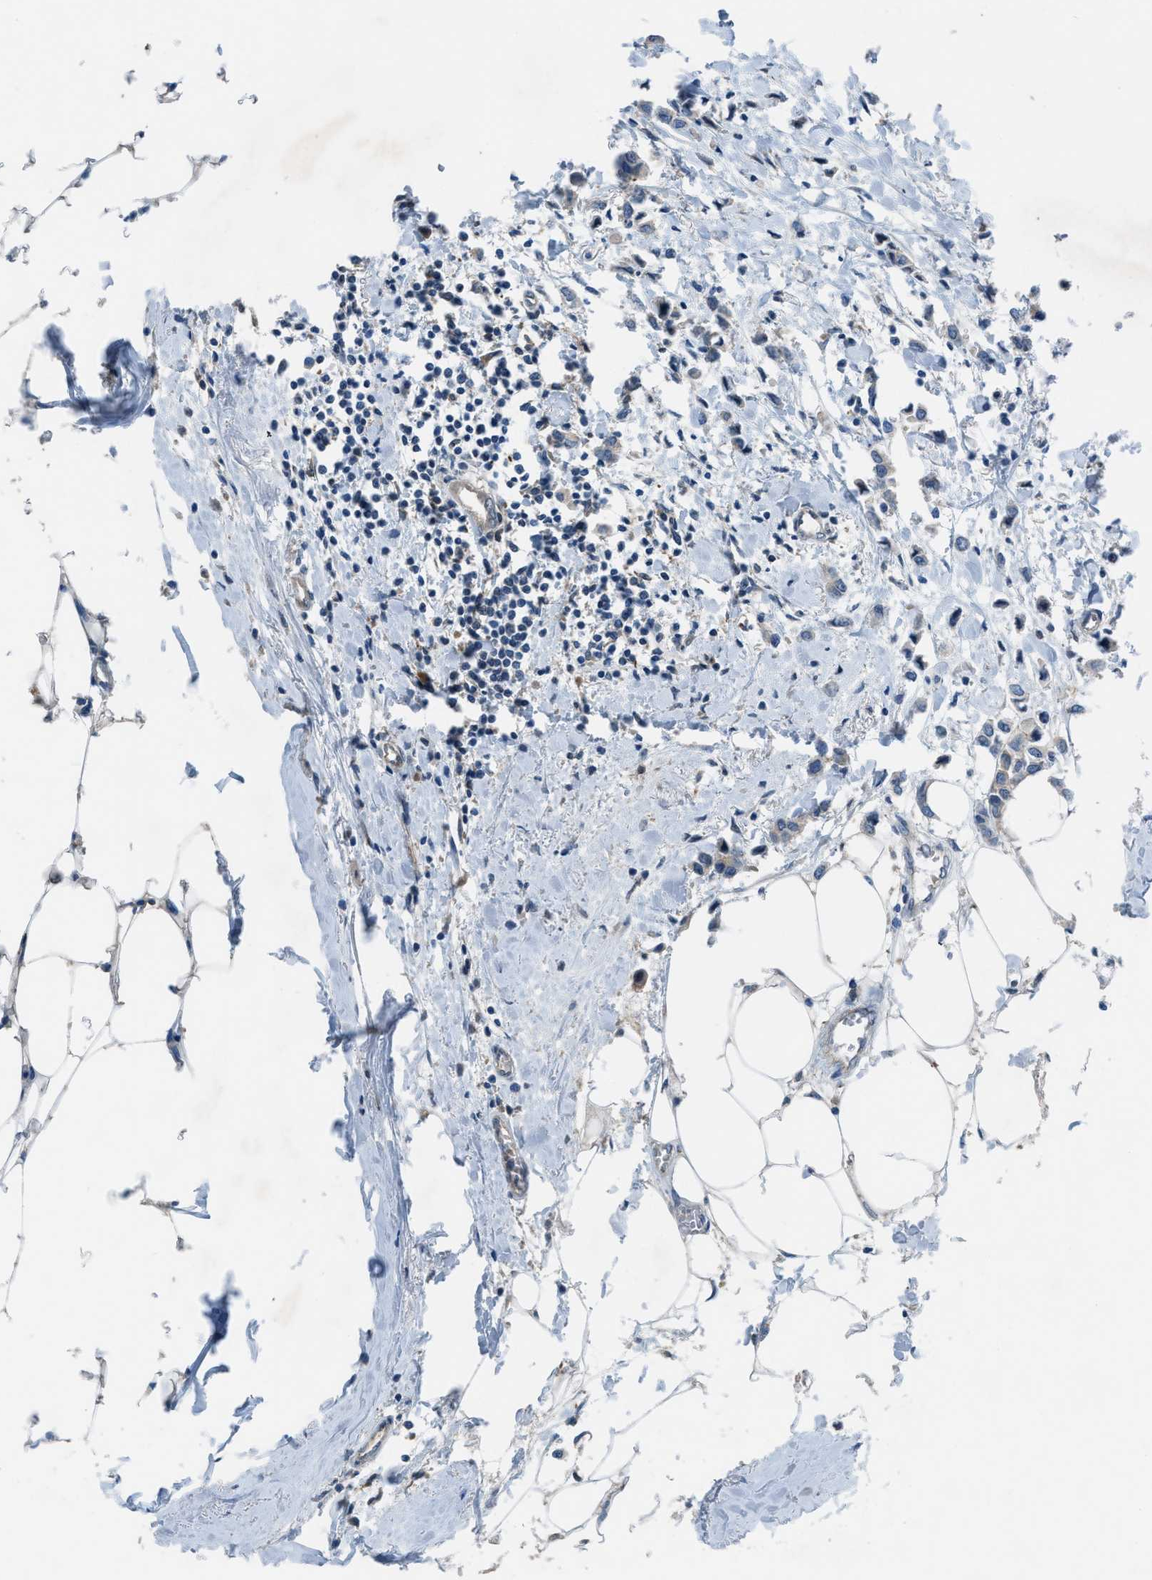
{"staining": {"intensity": "negative", "quantity": "none", "location": "none"}, "tissue": "breast cancer", "cell_type": "Tumor cells", "image_type": "cancer", "snomed": [{"axis": "morphology", "description": "Lobular carcinoma"}, {"axis": "topography", "description": "Breast"}], "caption": "Micrograph shows no protein positivity in tumor cells of lobular carcinoma (breast) tissue. (DAB (3,3'-diaminobenzidine) immunohistochemistry (IHC) visualized using brightfield microscopy, high magnification).", "gene": "BAZ2B", "patient": {"sex": "female", "age": 51}}